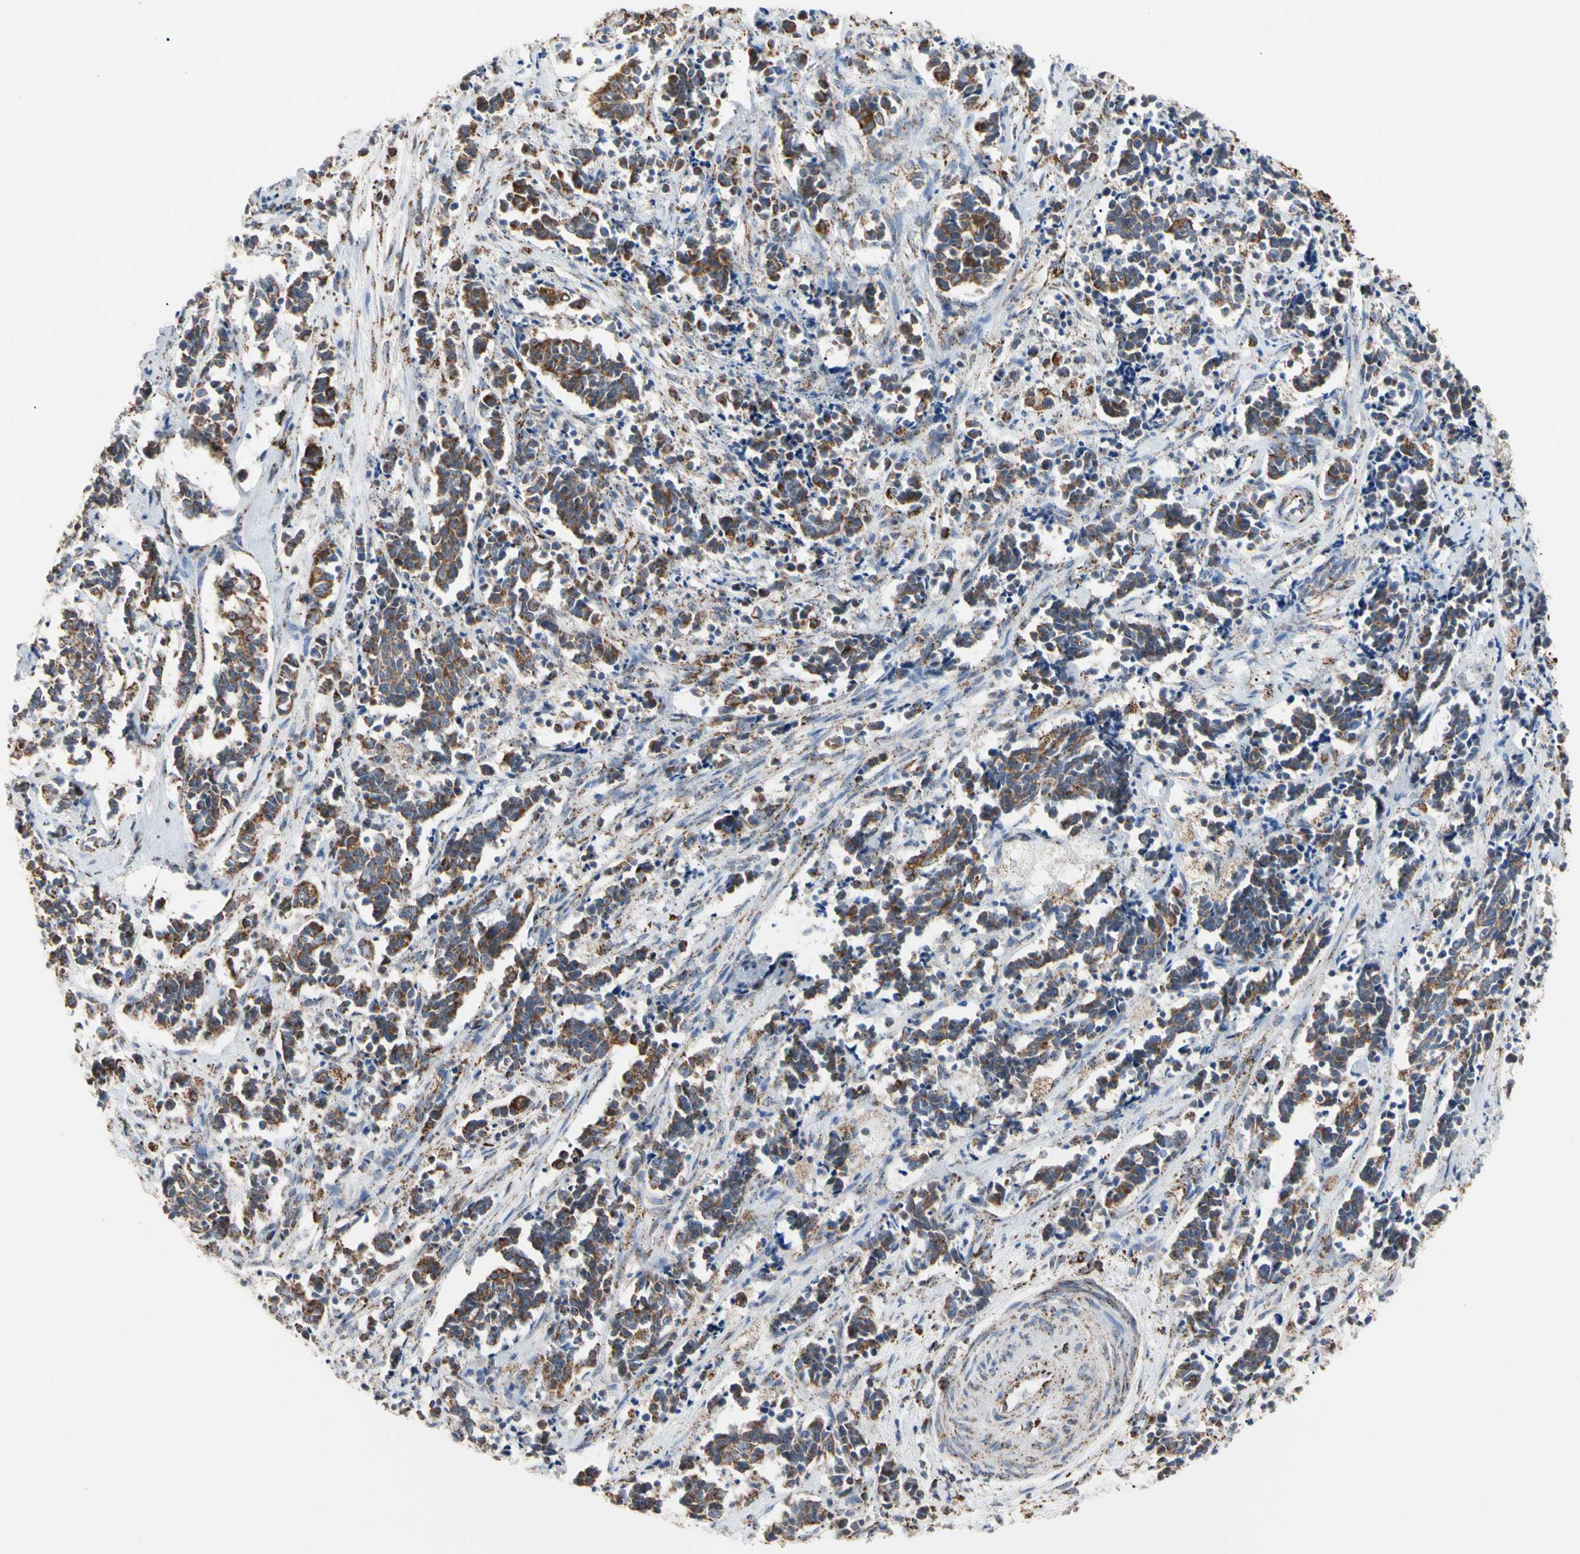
{"staining": {"intensity": "moderate", "quantity": ">75%", "location": "cytoplasmic/membranous"}, "tissue": "cervical cancer", "cell_type": "Tumor cells", "image_type": "cancer", "snomed": [{"axis": "morphology", "description": "Squamous cell carcinoma, NOS"}, {"axis": "topography", "description": "Cervix"}], "caption": "Immunohistochemical staining of human squamous cell carcinoma (cervical) shows medium levels of moderate cytoplasmic/membranous protein positivity in approximately >75% of tumor cells.", "gene": "FAM110B", "patient": {"sex": "female", "age": 35}}